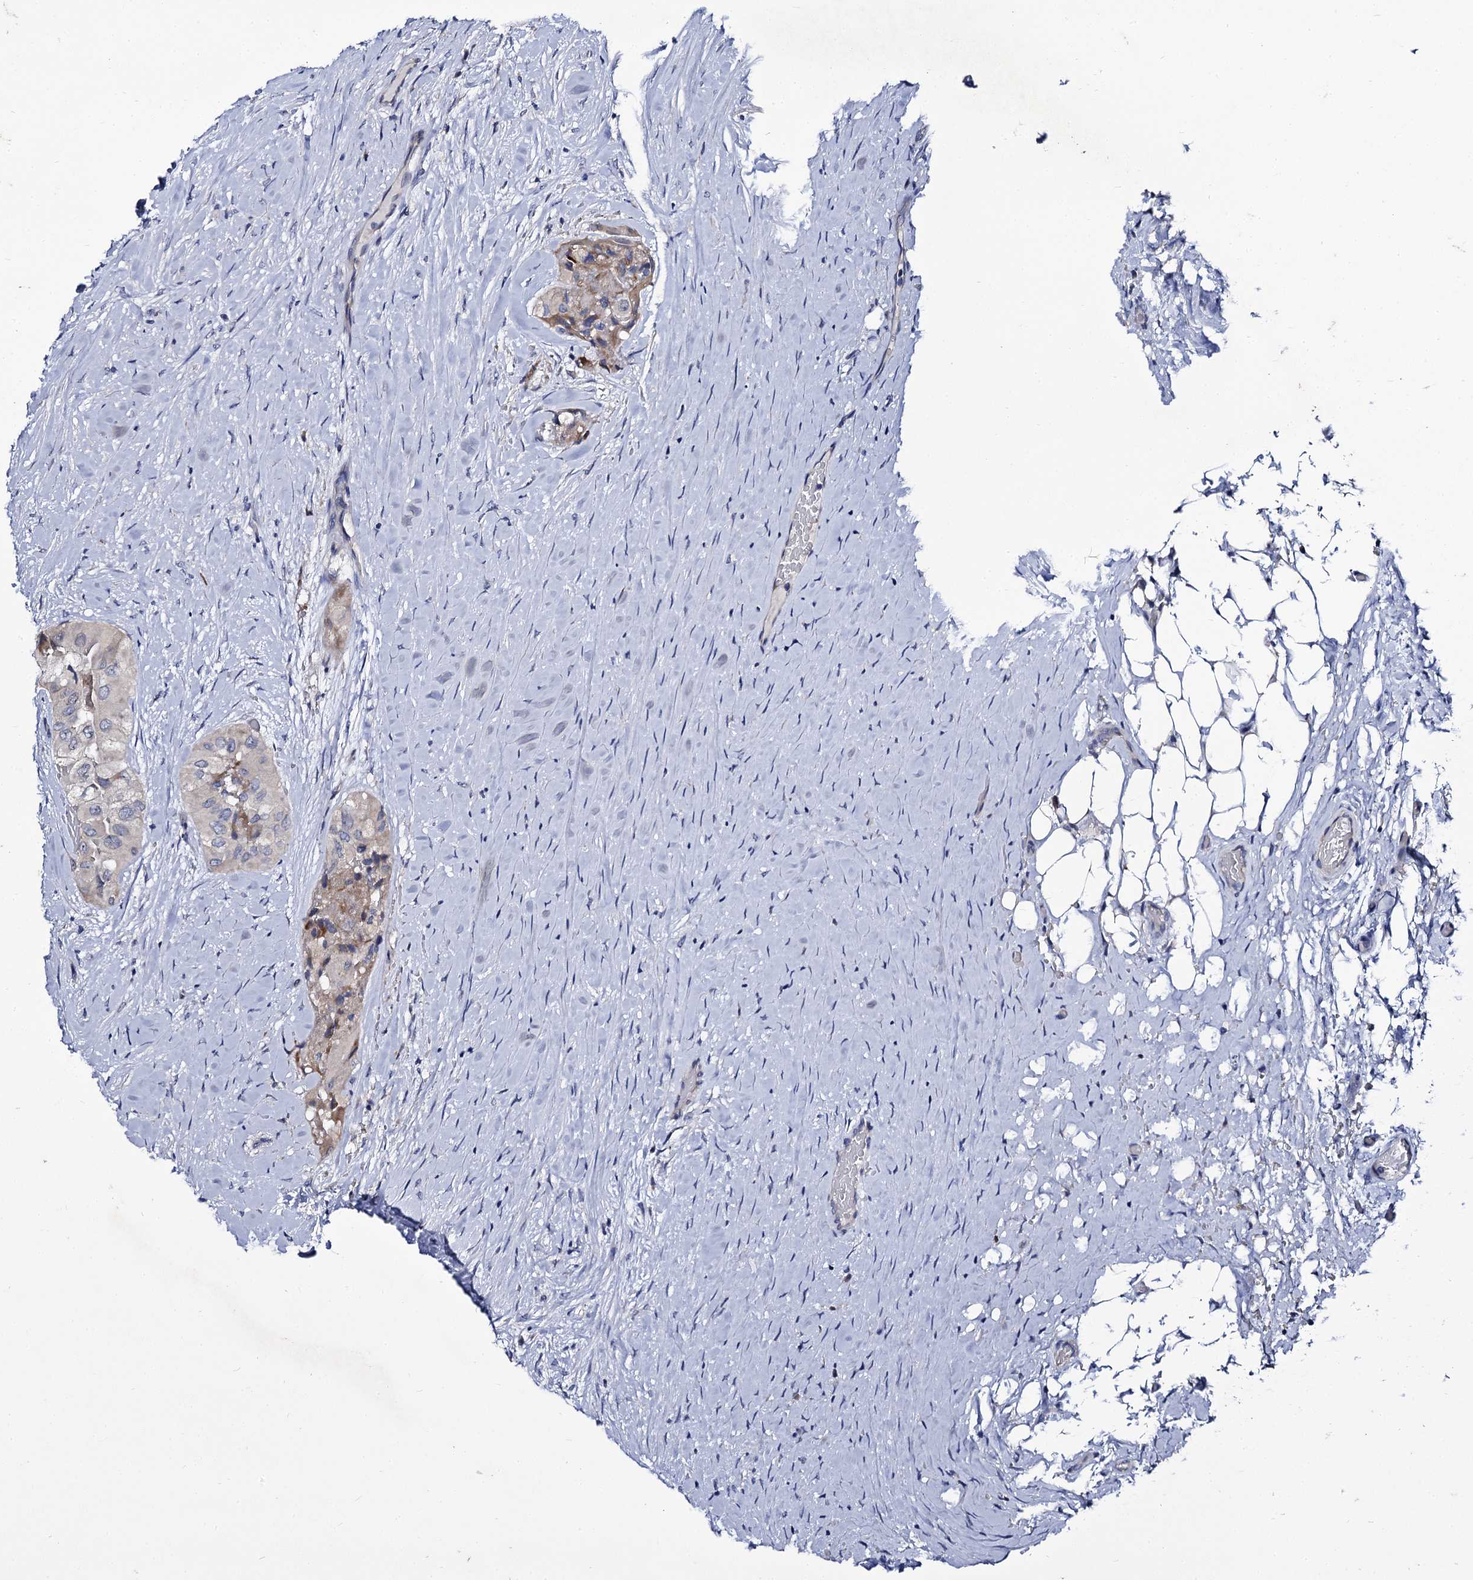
{"staining": {"intensity": "negative", "quantity": "none", "location": "none"}, "tissue": "thyroid cancer", "cell_type": "Tumor cells", "image_type": "cancer", "snomed": [{"axis": "morphology", "description": "Papillary adenocarcinoma, NOS"}, {"axis": "topography", "description": "Thyroid gland"}], "caption": "Immunohistochemical staining of human thyroid papillary adenocarcinoma reveals no significant expression in tumor cells.", "gene": "PANX2", "patient": {"sex": "female", "age": 59}}